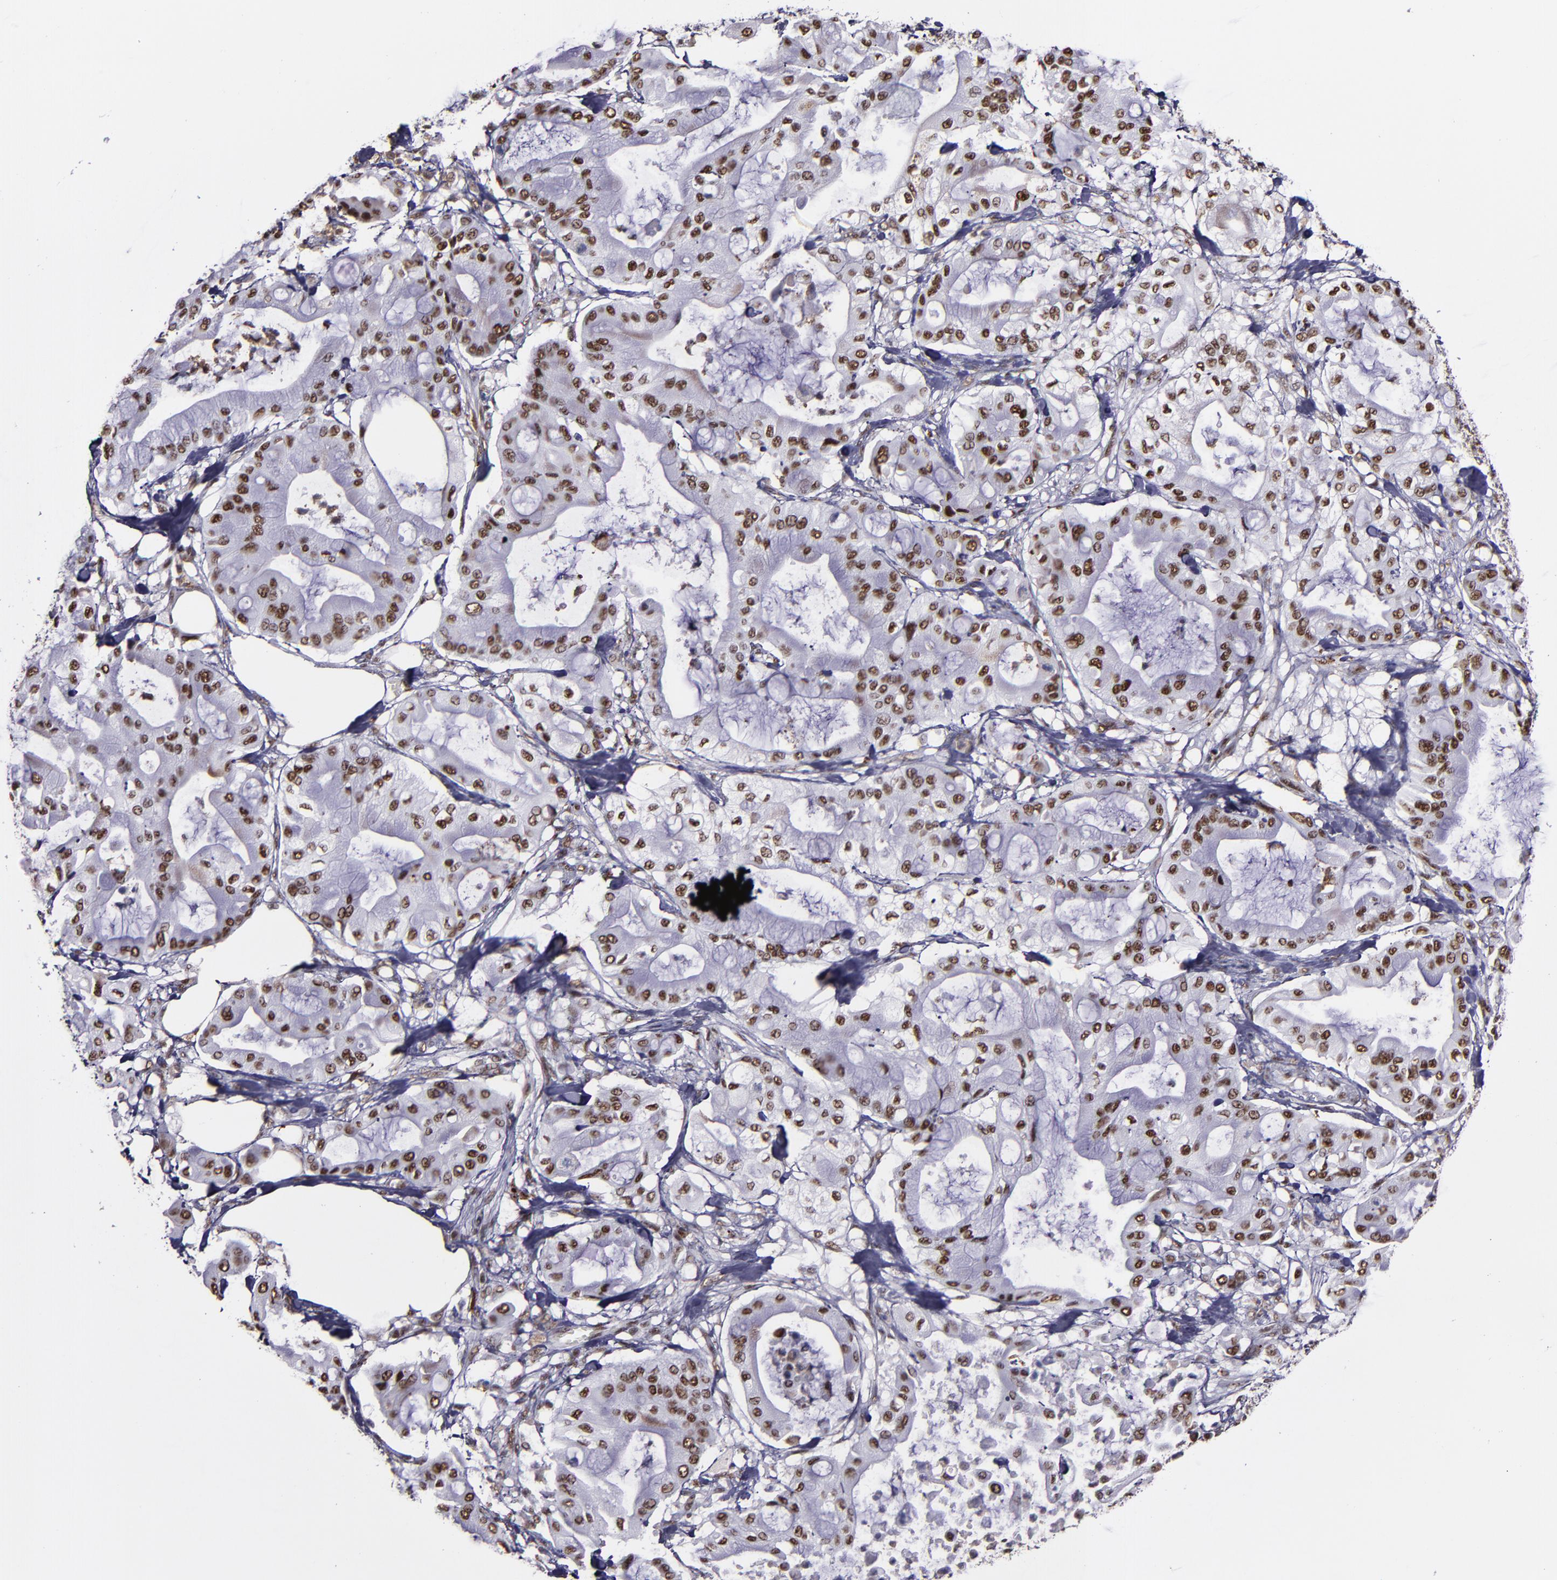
{"staining": {"intensity": "moderate", "quantity": ">75%", "location": "nuclear"}, "tissue": "pancreatic cancer", "cell_type": "Tumor cells", "image_type": "cancer", "snomed": [{"axis": "morphology", "description": "Adenocarcinoma, NOS"}, {"axis": "morphology", "description": "Adenocarcinoma, metastatic, NOS"}, {"axis": "topography", "description": "Lymph node"}, {"axis": "topography", "description": "Pancreas"}, {"axis": "topography", "description": "Duodenum"}], "caption": "An immunohistochemistry histopathology image of neoplastic tissue is shown. Protein staining in brown shows moderate nuclear positivity in pancreatic cancer within tumor cells. Nuclei are stained in blue.", "gene": "PPP4R3A", "patient": {"sex": "female", "age": 64}}